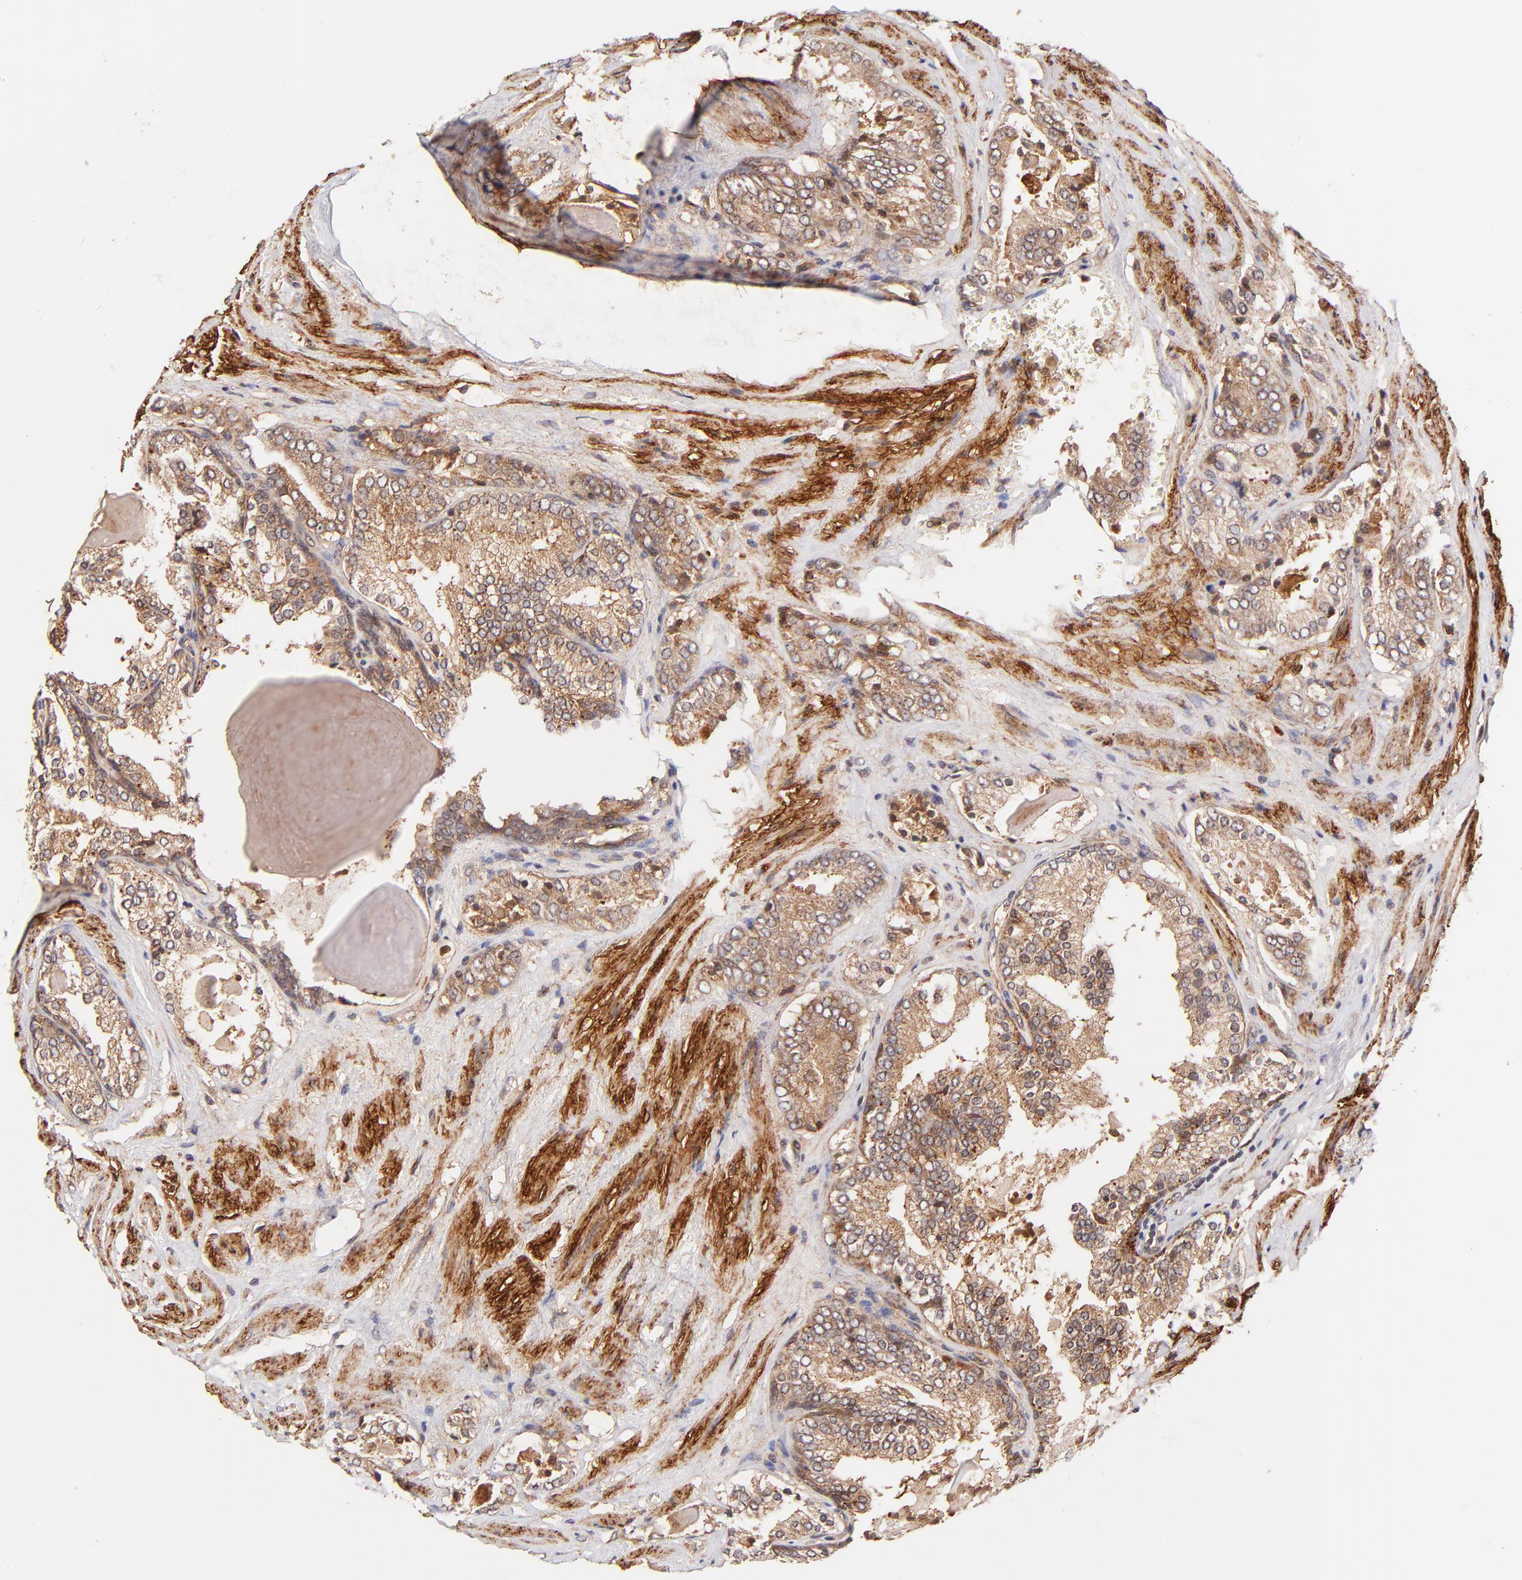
{"staining": {"intensity": "moderate", "quantity": ">75%", "location": "cytoplasmic/membranous"}, "tissue": "prostate cancer", "cell_type": "Tumor cells", "image_type": "cancer", "snomed": [{"axis": "morphology", "description": "Adenocarcinoma, Medium grade"}, {"axis": "topography", "description": "Prostate"}], "caption": "A medium amount of moderate cytoplasmic/membranous staining is appreciated in approximately >75% of tumor cells in adenocarcinoma (medium-grade) (prostate) tissue.", "gene": "ITGB1", "patient": {"sex": "male", "age": 60}}